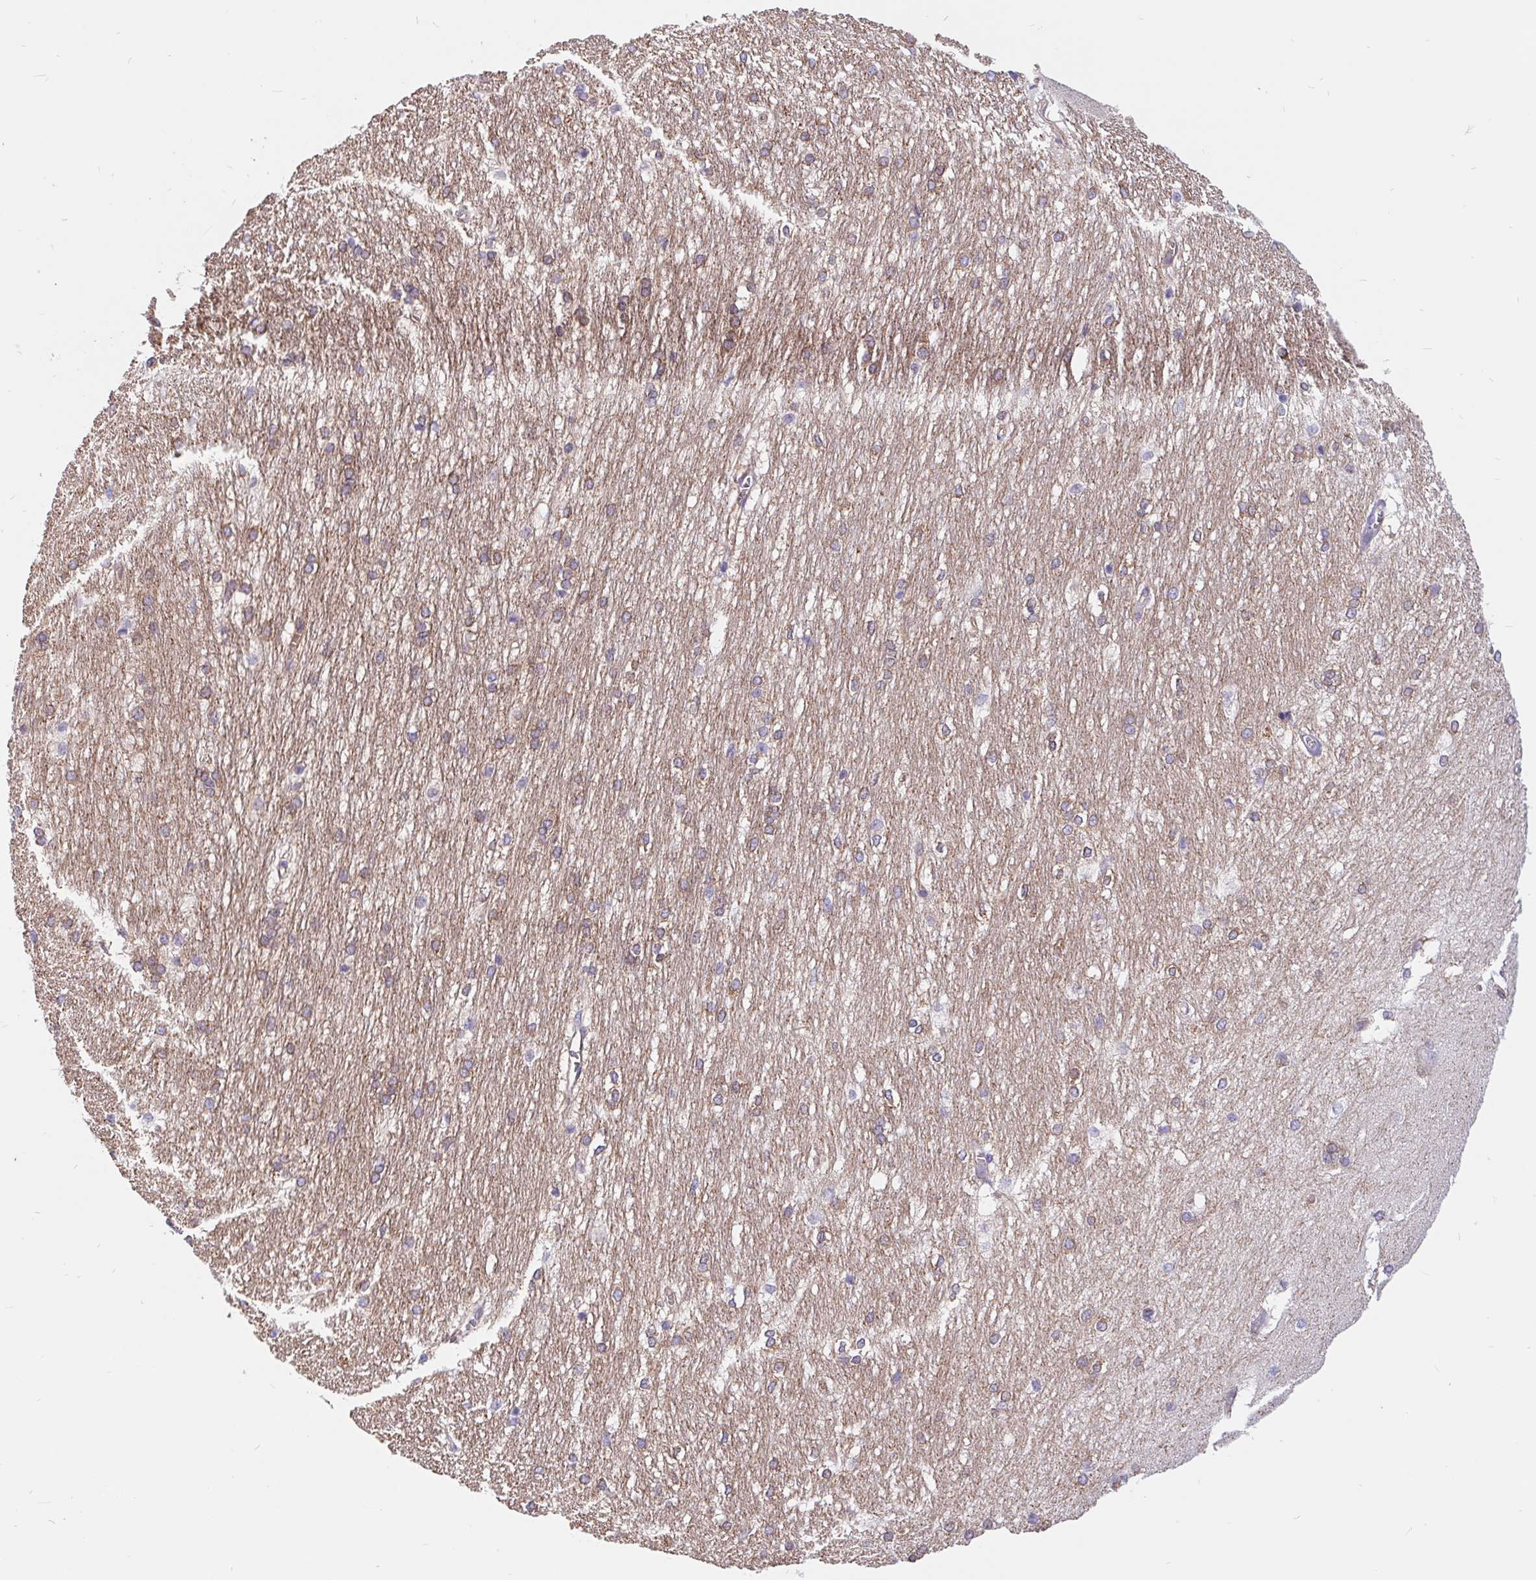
{"staining": {"intensity": "weak", "quantity": "25%-75%", "location": "cytoplasmic/membranous"}, "tissue": "hippocampus", "cell_type": "Glial cells", "image_type": "normal", "snomed": [{"axis": "morphology", "description": "Normal tissue, NOS"}, {"axis": "topography", "description": "Cerebral cortex"}, {"axis": "topography", "description": "Hippocampus"}], "caption": "Protein staining of unremarkable hippocampus reveals weak cytoplasmic/membranous staining in approximately 25%-75% of glial cells. (brown staining indicates protein expression, while blue staining denotes nuclei).", "gene": "LIMCH1", "patient": {"sex": "female", "age": 19}}